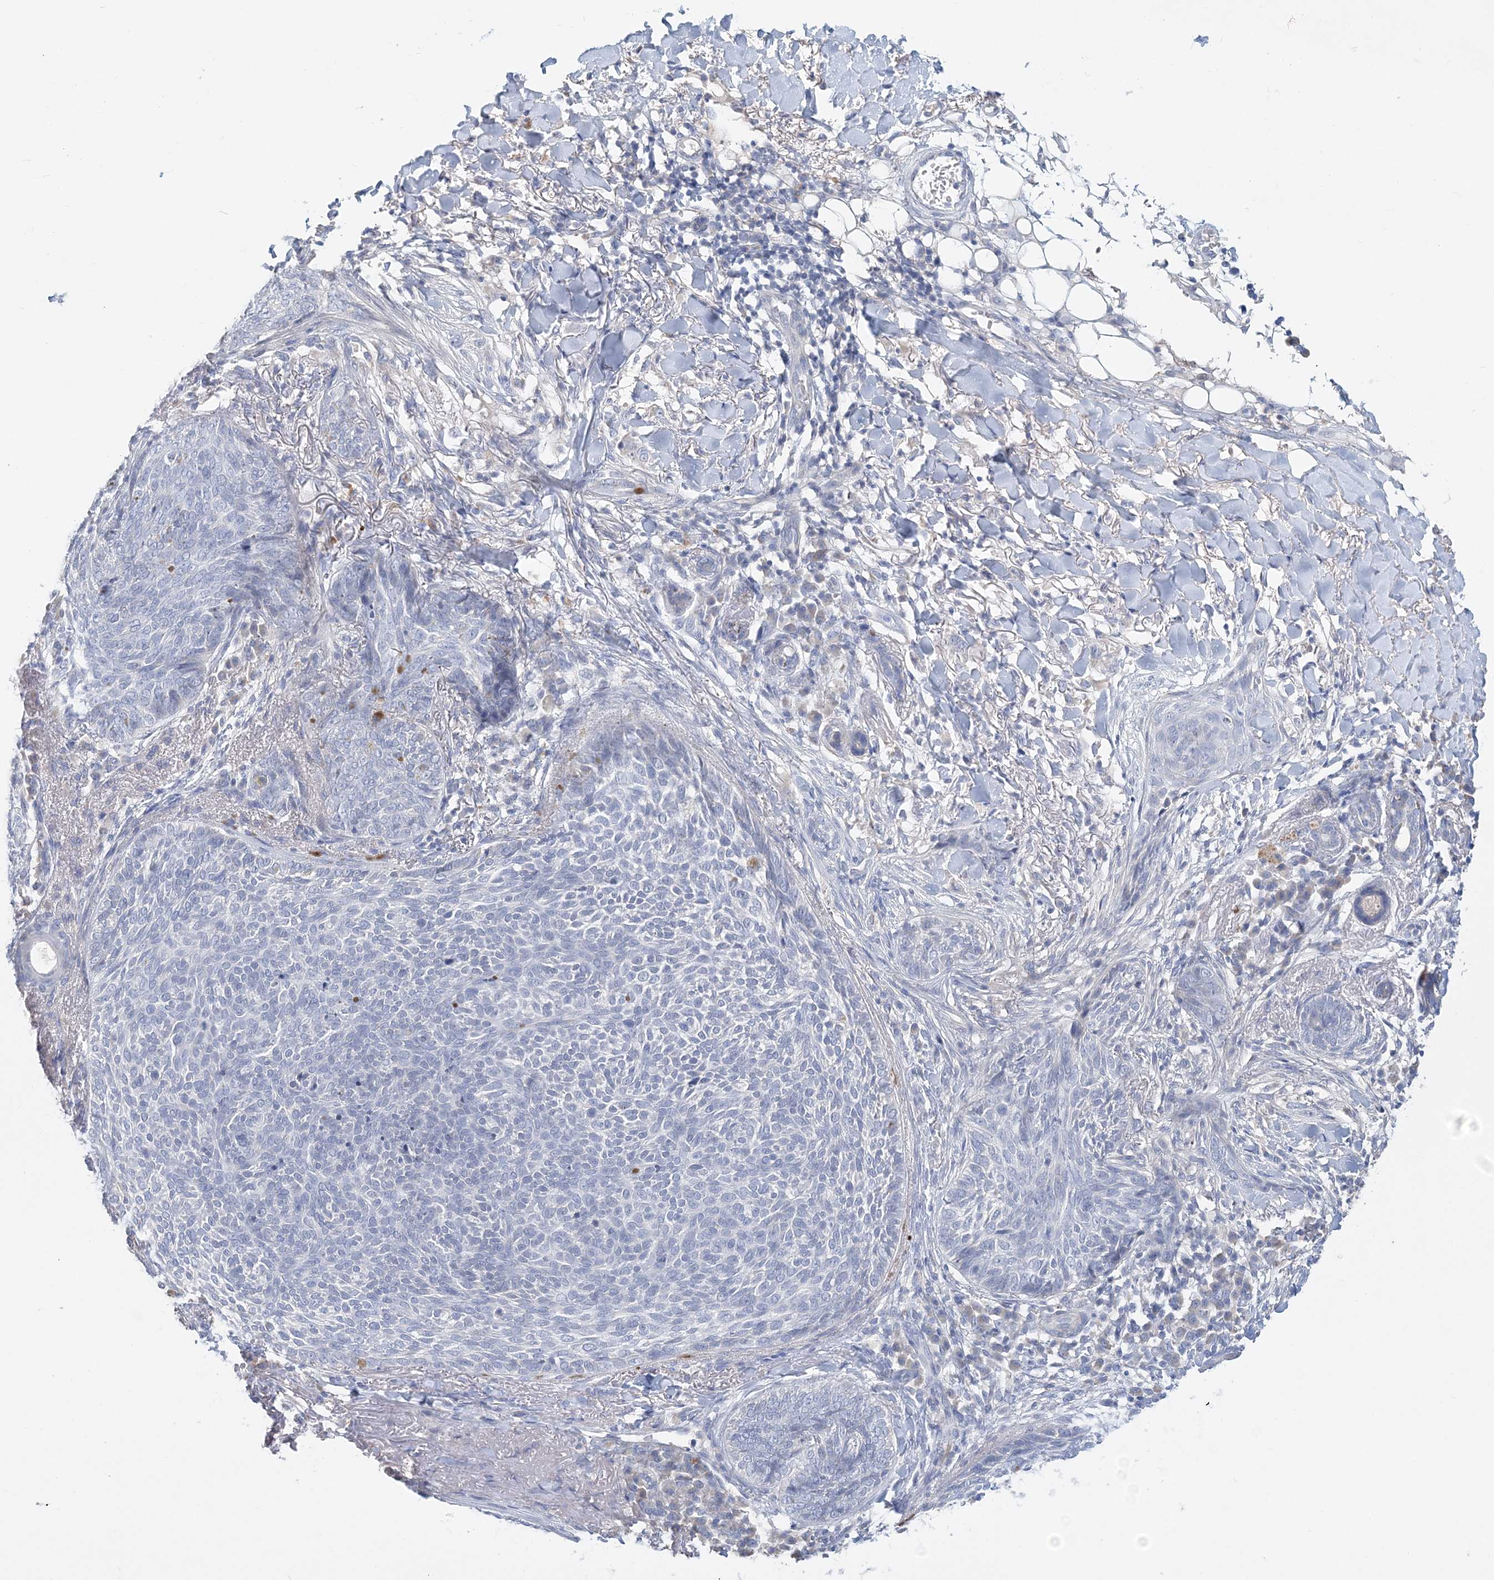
{"staining": {"intensity": "negative", "quantity": "none", "location": "none"}, "tissue": "skin cancer", "cell_type": "Tumor cells", "image_type": "cancer", "snomed": [{"axis": "morphology", "description": "Basal cell carcinoma"}, {"axis": "topography", "description": "Skin"}], "caption": "Immunohistochemistry of basal cell carcinoma (skin) demonstrates no staining in tumor cells. (Stains: DAB (3,3'-diaminobenzidine) immunohistochemistry with hematoxylin counter stain, Microscopy: brightfield microscopy at high magnification).", "gene": "LRRIQ4", "patient": {"sex": "male", "age": 85}}